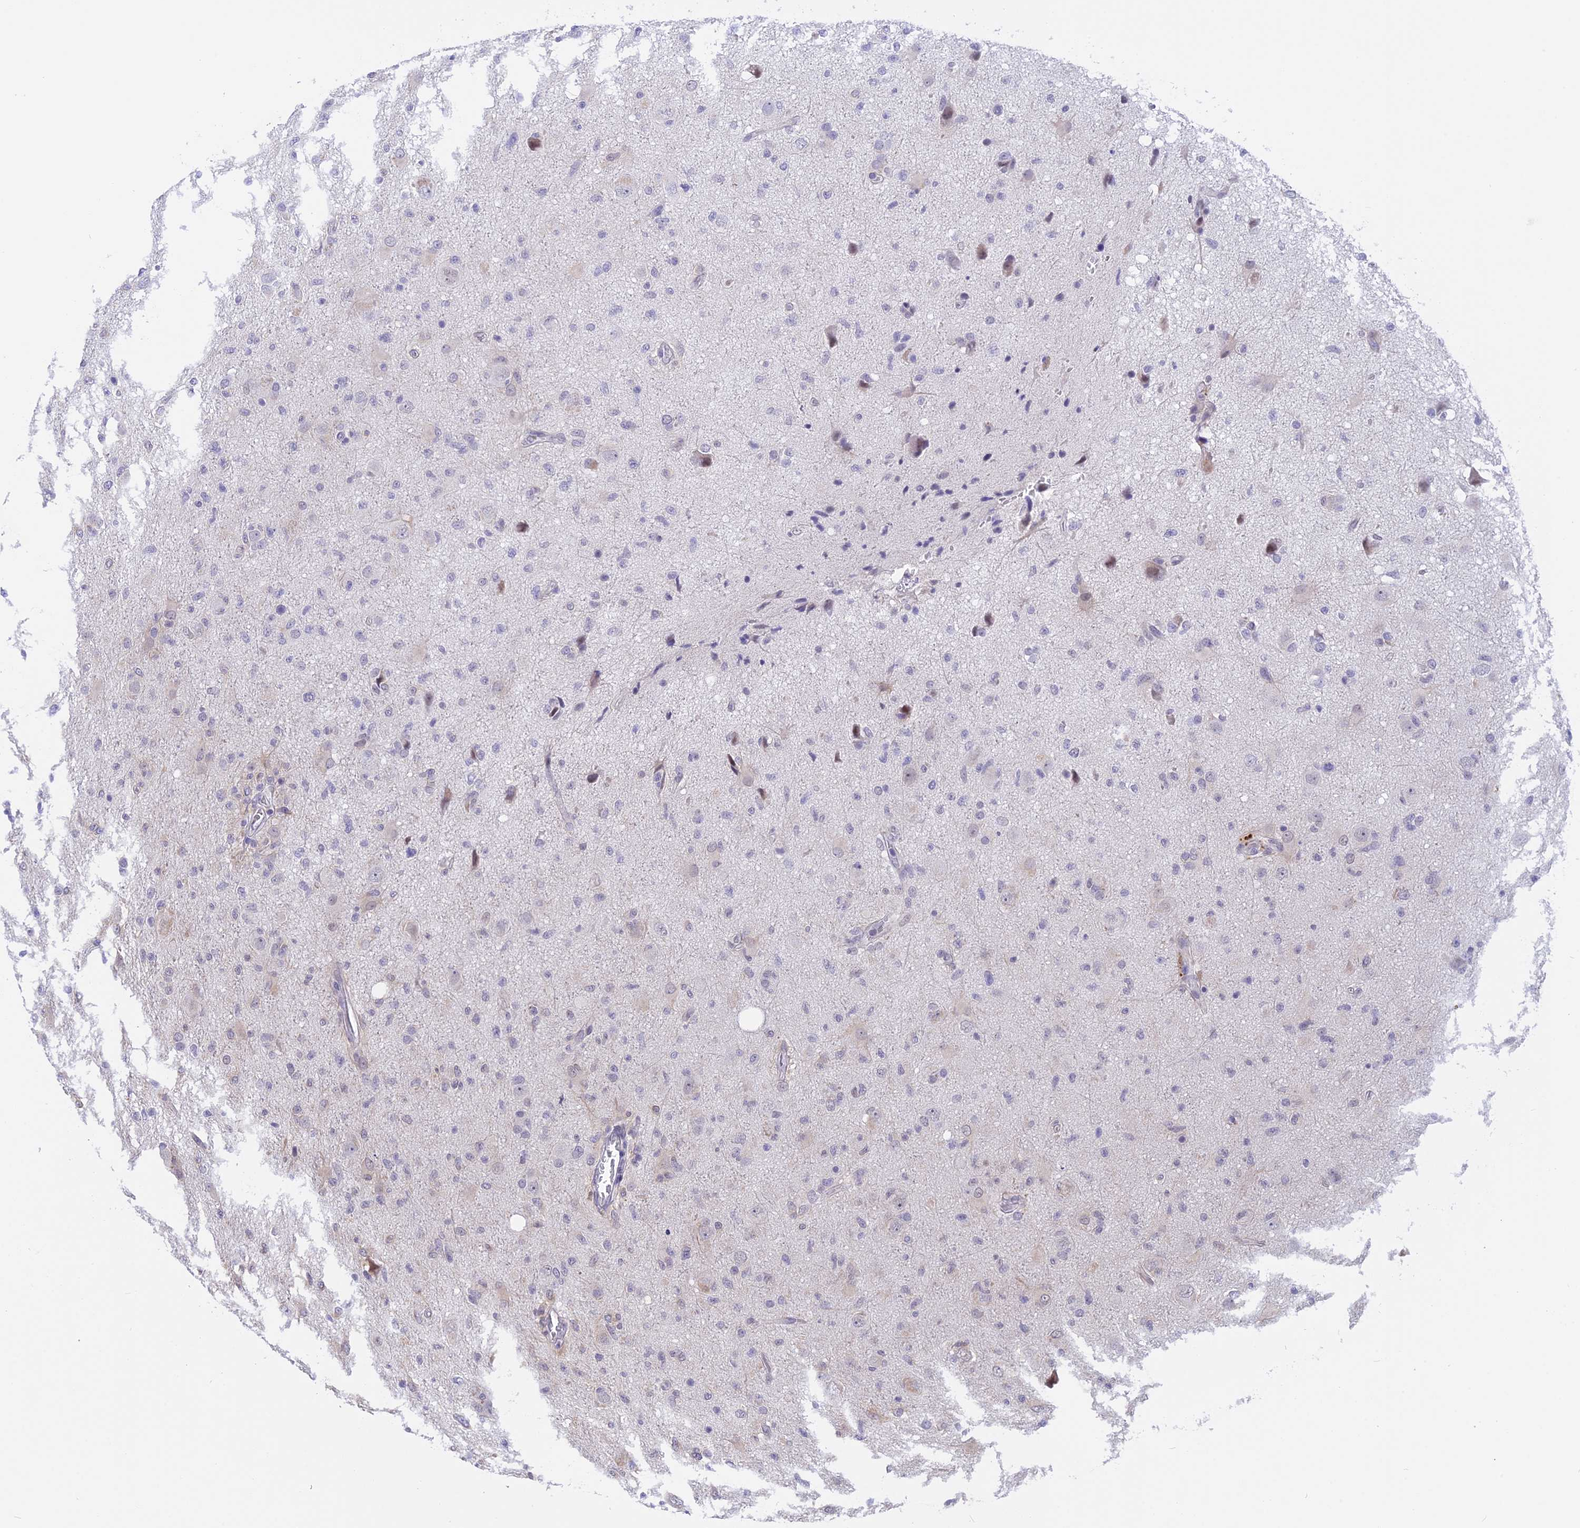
{"staining": {"intensity": "negative", "quantity": "none", "location": "none"}, "tissue": "glioma", "cell_type": "Tumor cells", "image_type": "cancer", "snomed": [{"axis": "morphology", "description": "Glioma, malignant, High grade"}, {"axis": "topography", "description": "Brain"}], "caption": "Tumor cells show no significant expression in glioma.", "gene": "POLR2C", "patient": {"sex": "female", "age": 57}}